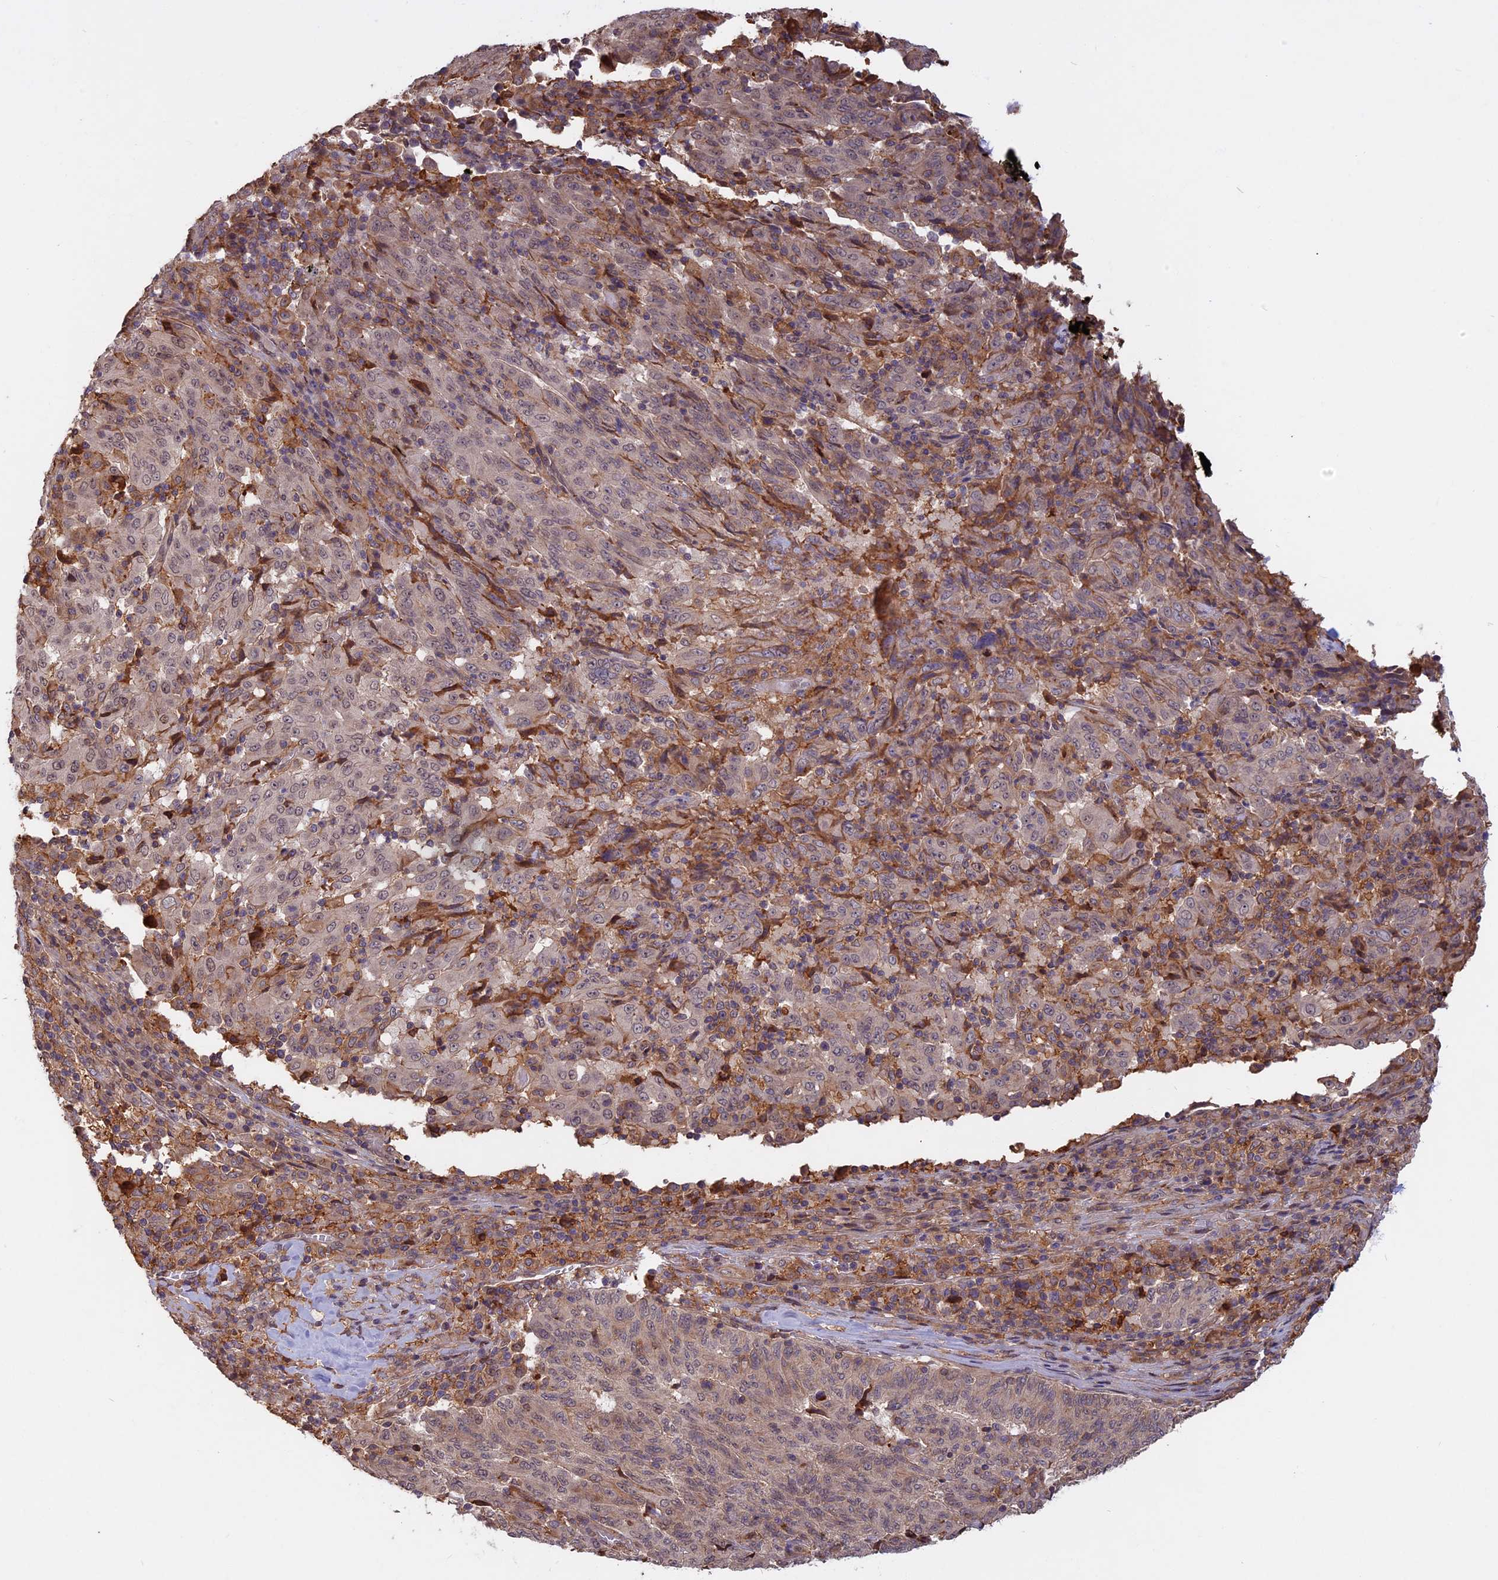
{"staining": {"intensity": "weak", "quantity": "25%-75%", "location": "cytoplasmic/membranous,nuclear"}, "tissue": "pancreatic cancer", "cell_type": "Tumor cells", "image_type": "cancer", "snomed": [{"axis": "morphology", "description": "Adenocarcinoma, NOS"}, {"axis": "topography", "description": "Pancreas"}], "caption": "Immunohistochemistry (IHC) micrograph of neoplastic tissue: pancreatic cancer (adenocarcinoma) stained using immunohistochemistry (IHC) shows low levels of weak protein expression localized specifically in the cytoplasmic/membranous and nuclear of tumor cells, appearing as a cytoplasmic/membranous and nuclear brown color.", "gene": "SPG11", "patient": {"sex": "male", "age": 63}}